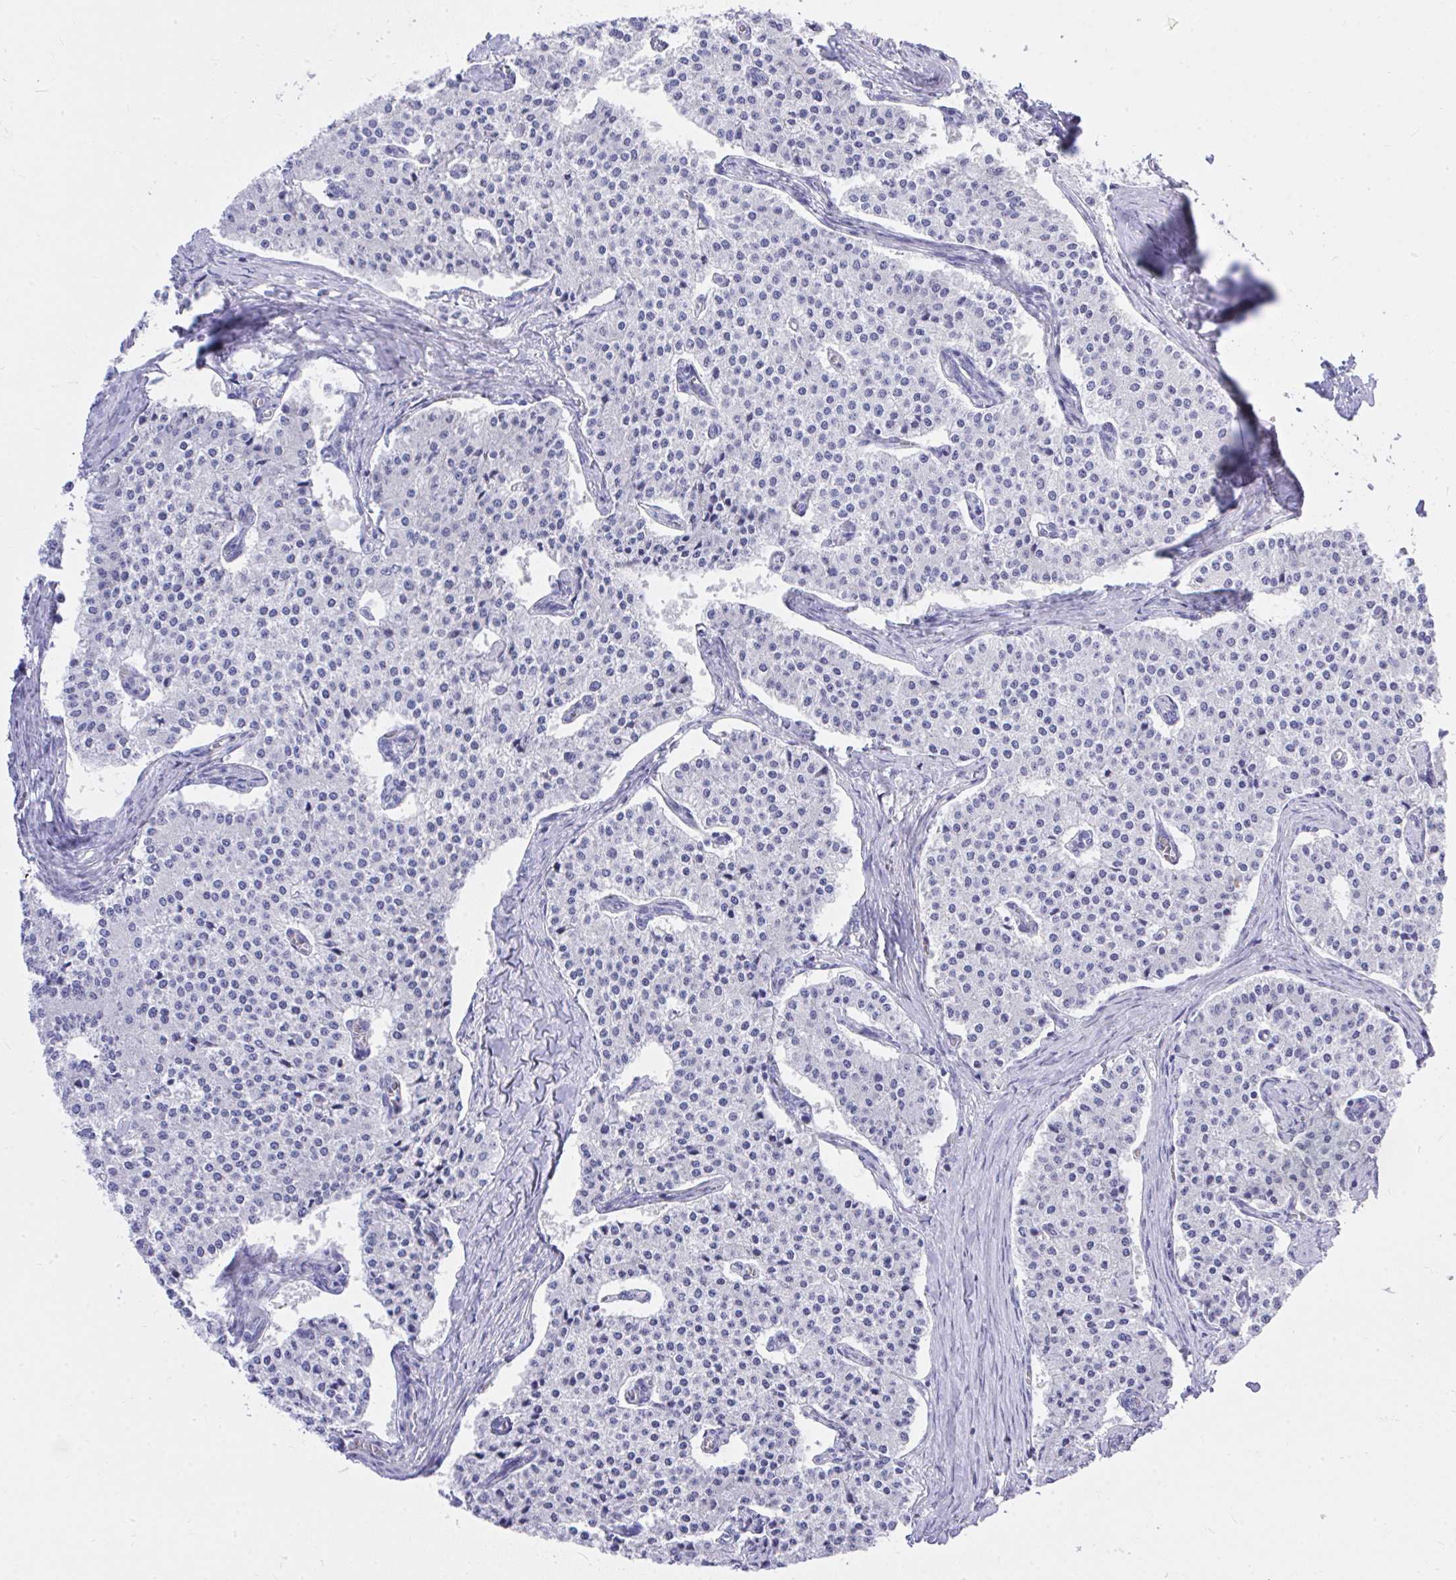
{"staining": {"intensity": "negative", "quantity": "none", "location": "none"}, "tissue": "carcinoid", "cell_type": "Tumor cells", "image_type": "cancer", "snomed": [{"axis": "morphology", "description": "Carcinoid, malignant, NOS"}, {"axis": "topography", "description": "Colon"}], "caption": "The photomicrograph reveals no significant positivity in tumor cells of malignant carcinoid.", "gene": "MS4A12", "patient": {"sex": "female", "age": 52}}